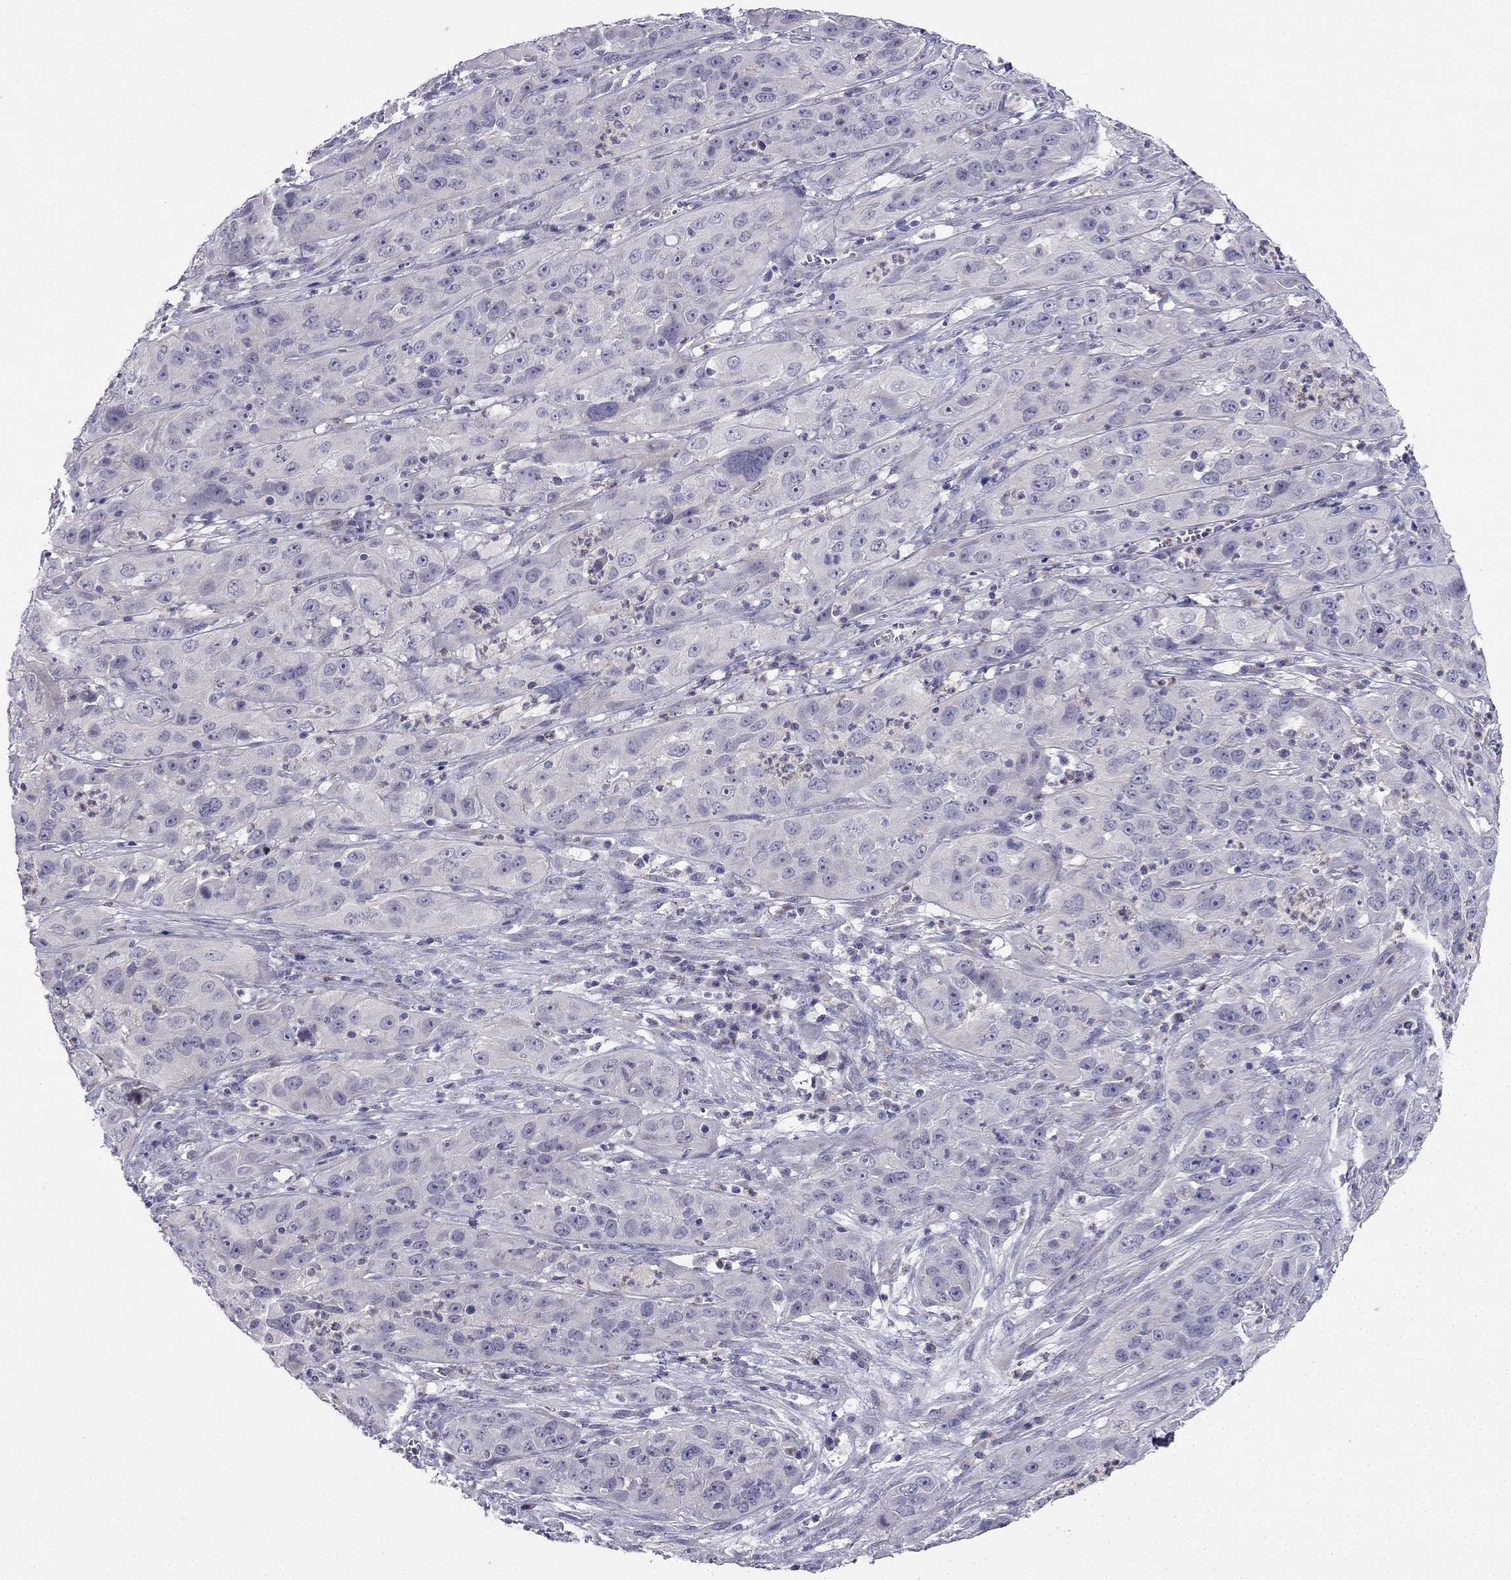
{"staining": {"intensity": "negative", "quantity": "none", "location": "none"}, "tissue": "cervical cancer", "cell_type": "Tumor cells", "image_type": "cancer", "snomed": [{"axis": "morphology", "description": "Squamous cell carcinoma, NOS"}, {"axis": "topography", "description": "Cervix"}], "caption": "The micrograph shows no significant expression in tumor cells of cervical cancer (squamous cell carcinoma).", "gene": "C16orf89", "patient": {"sex": "female", "age": 32}}